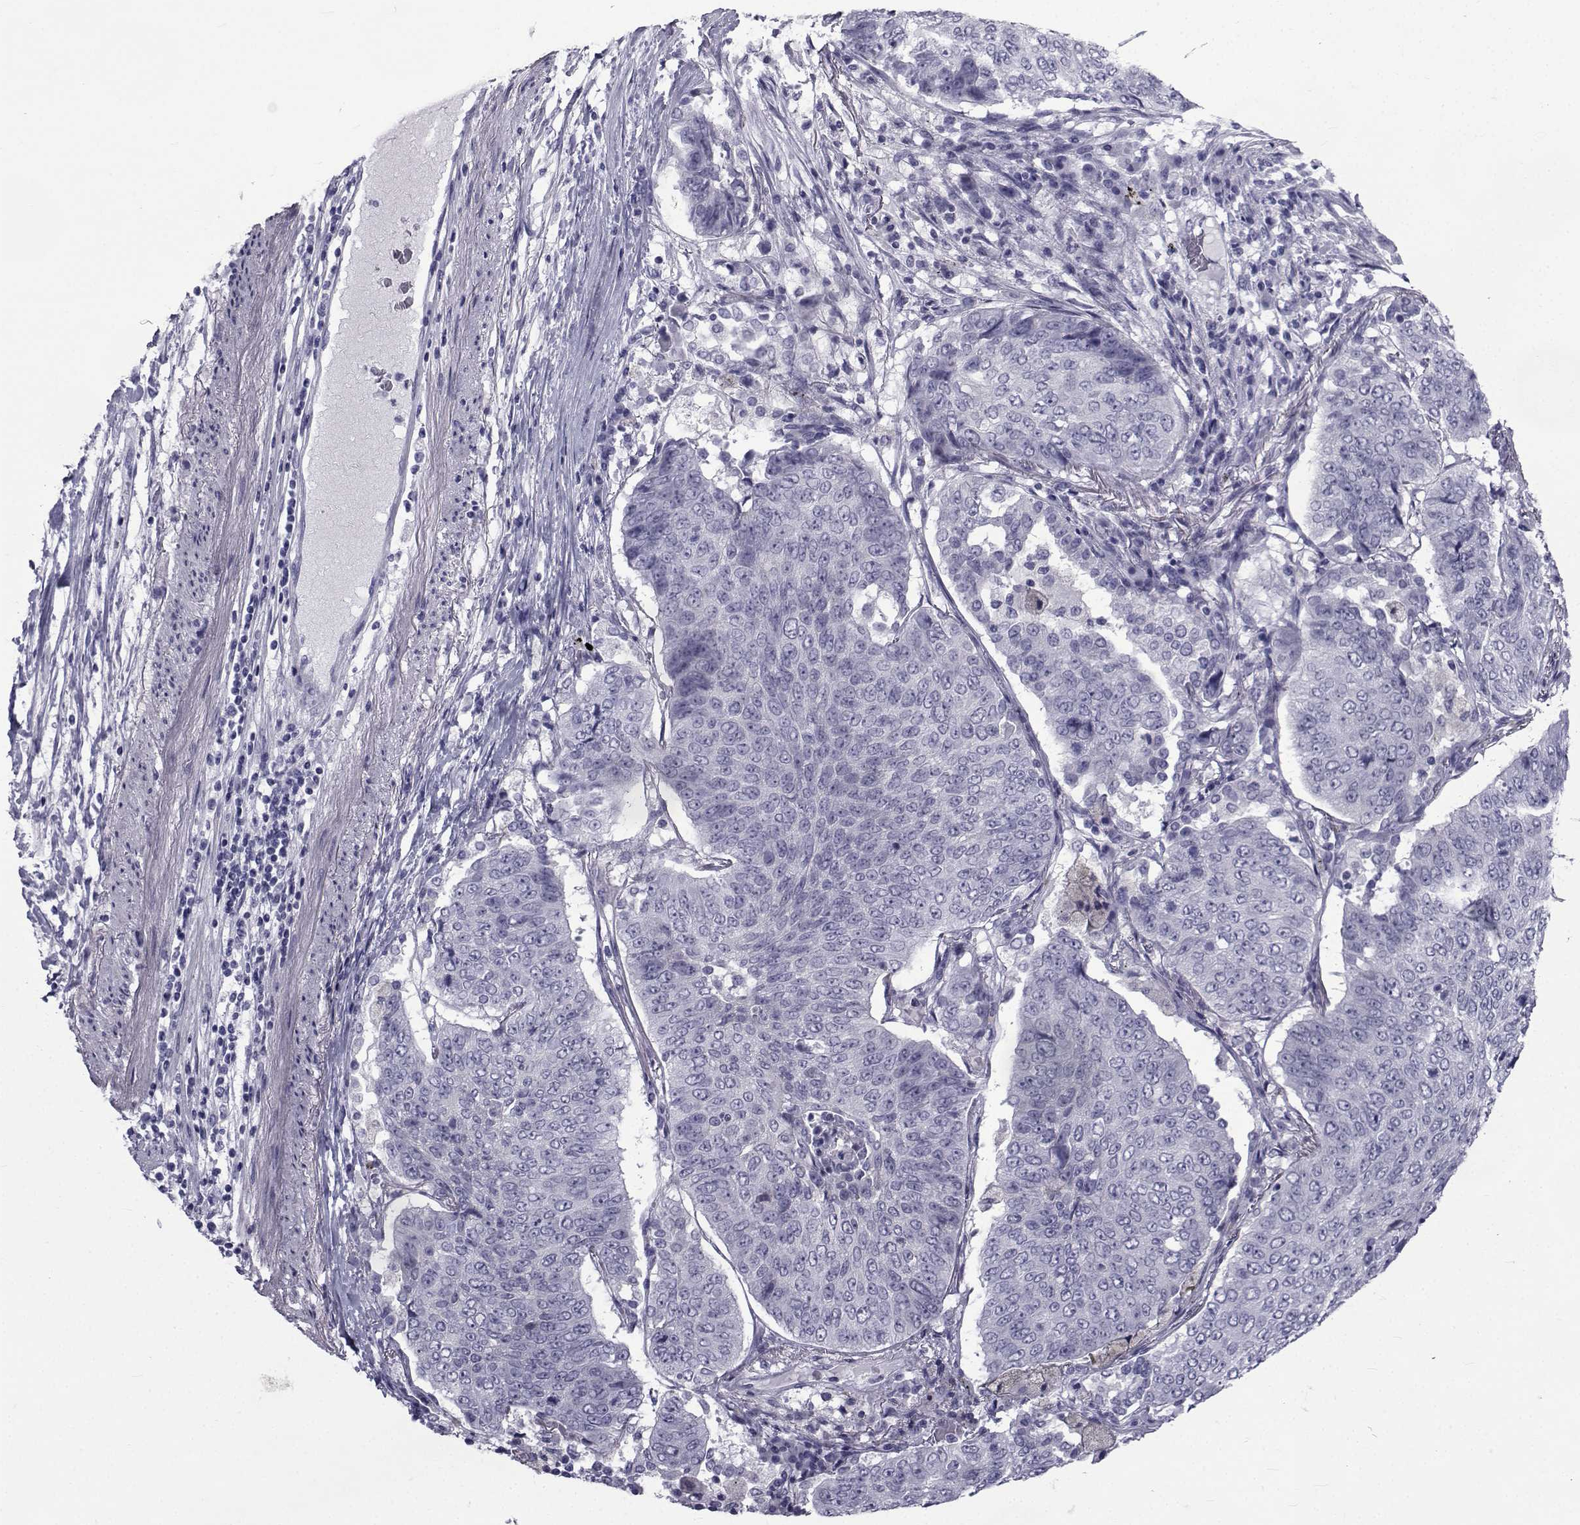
{"staining": {"intensity": "negative", "quantity": "none", "location": "none"}, "tissue": "lung cancer", "cell_type": "Tumor cells", "image_type": "cancer", "snomed": [{"axis": "morphology", "description": "Normal tissue, NOS"}, {"axis": "morphology", "description": "Squamous cell carcinoma, NOS"}, {"axis": "topography", "description": "Bronchus"}, {"axis": "topography", "description": "Lung"}], "caption": "Immunohistochemistry micrograph of neoplastic tissue: squamous cell carcinoma (lung) stained with DAB (3,3'-diaminobenzidine) demonstrates no significant protein positivity in tumor cells.", "gene": "PDE6H", "patient": {"sex": "male", "age": 64}}